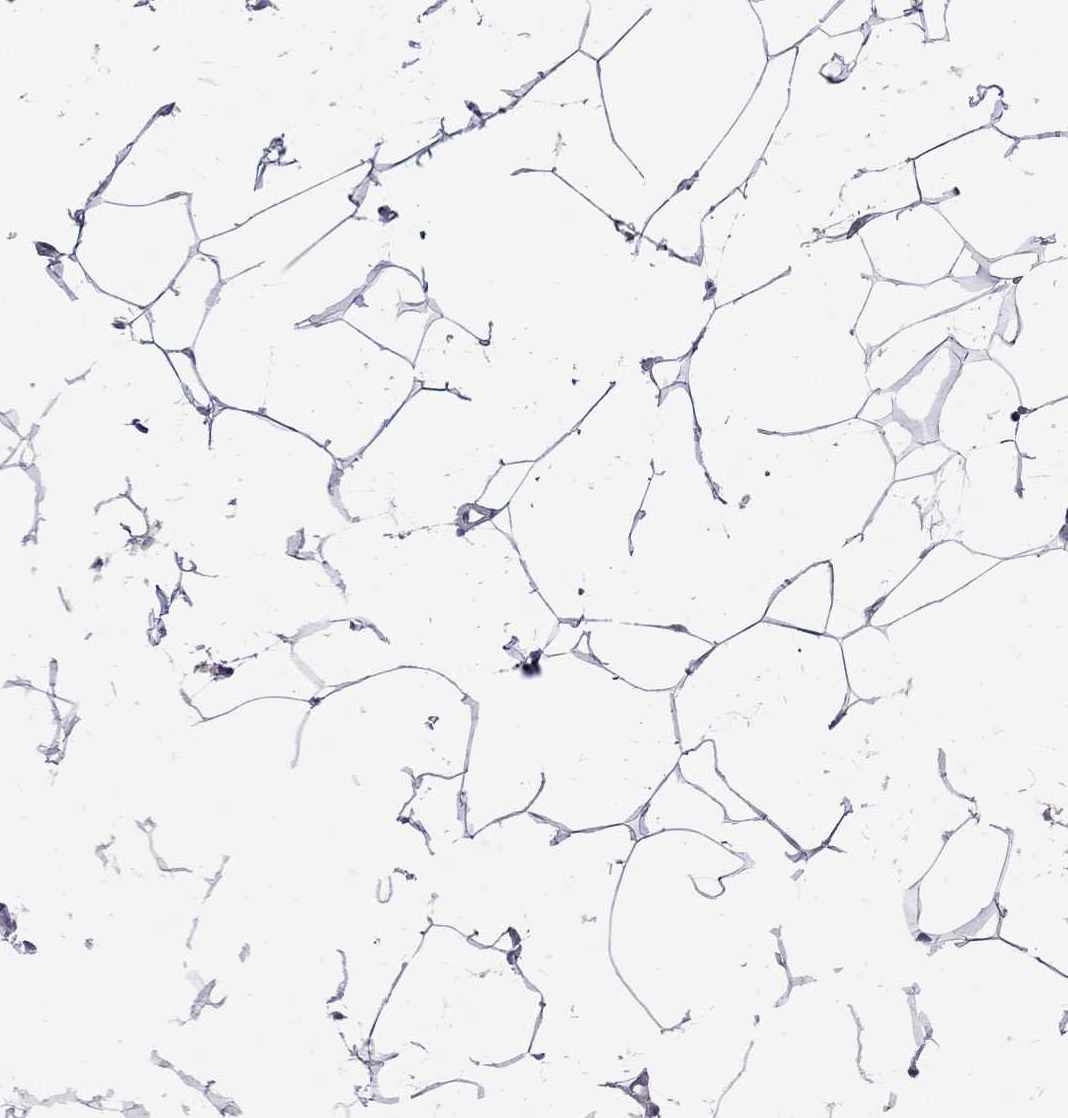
{"staining": {"intensity": "negative", "quantity": "none", "location": "none"}, "tissue": "breast", "cell_type": "Adipocytes", "image_type": "normal", "snomed": [{"axis": "morphology", "description": "Normal tissue, NOS"}, {"axis": "topography", "description": "Breast"}], "caption": "Human breast stained for a protein using immunohistochemistry displays no staining in adipocytes.", "gene": "CD8B", "patient": {"sex": "female", "age": 32}}